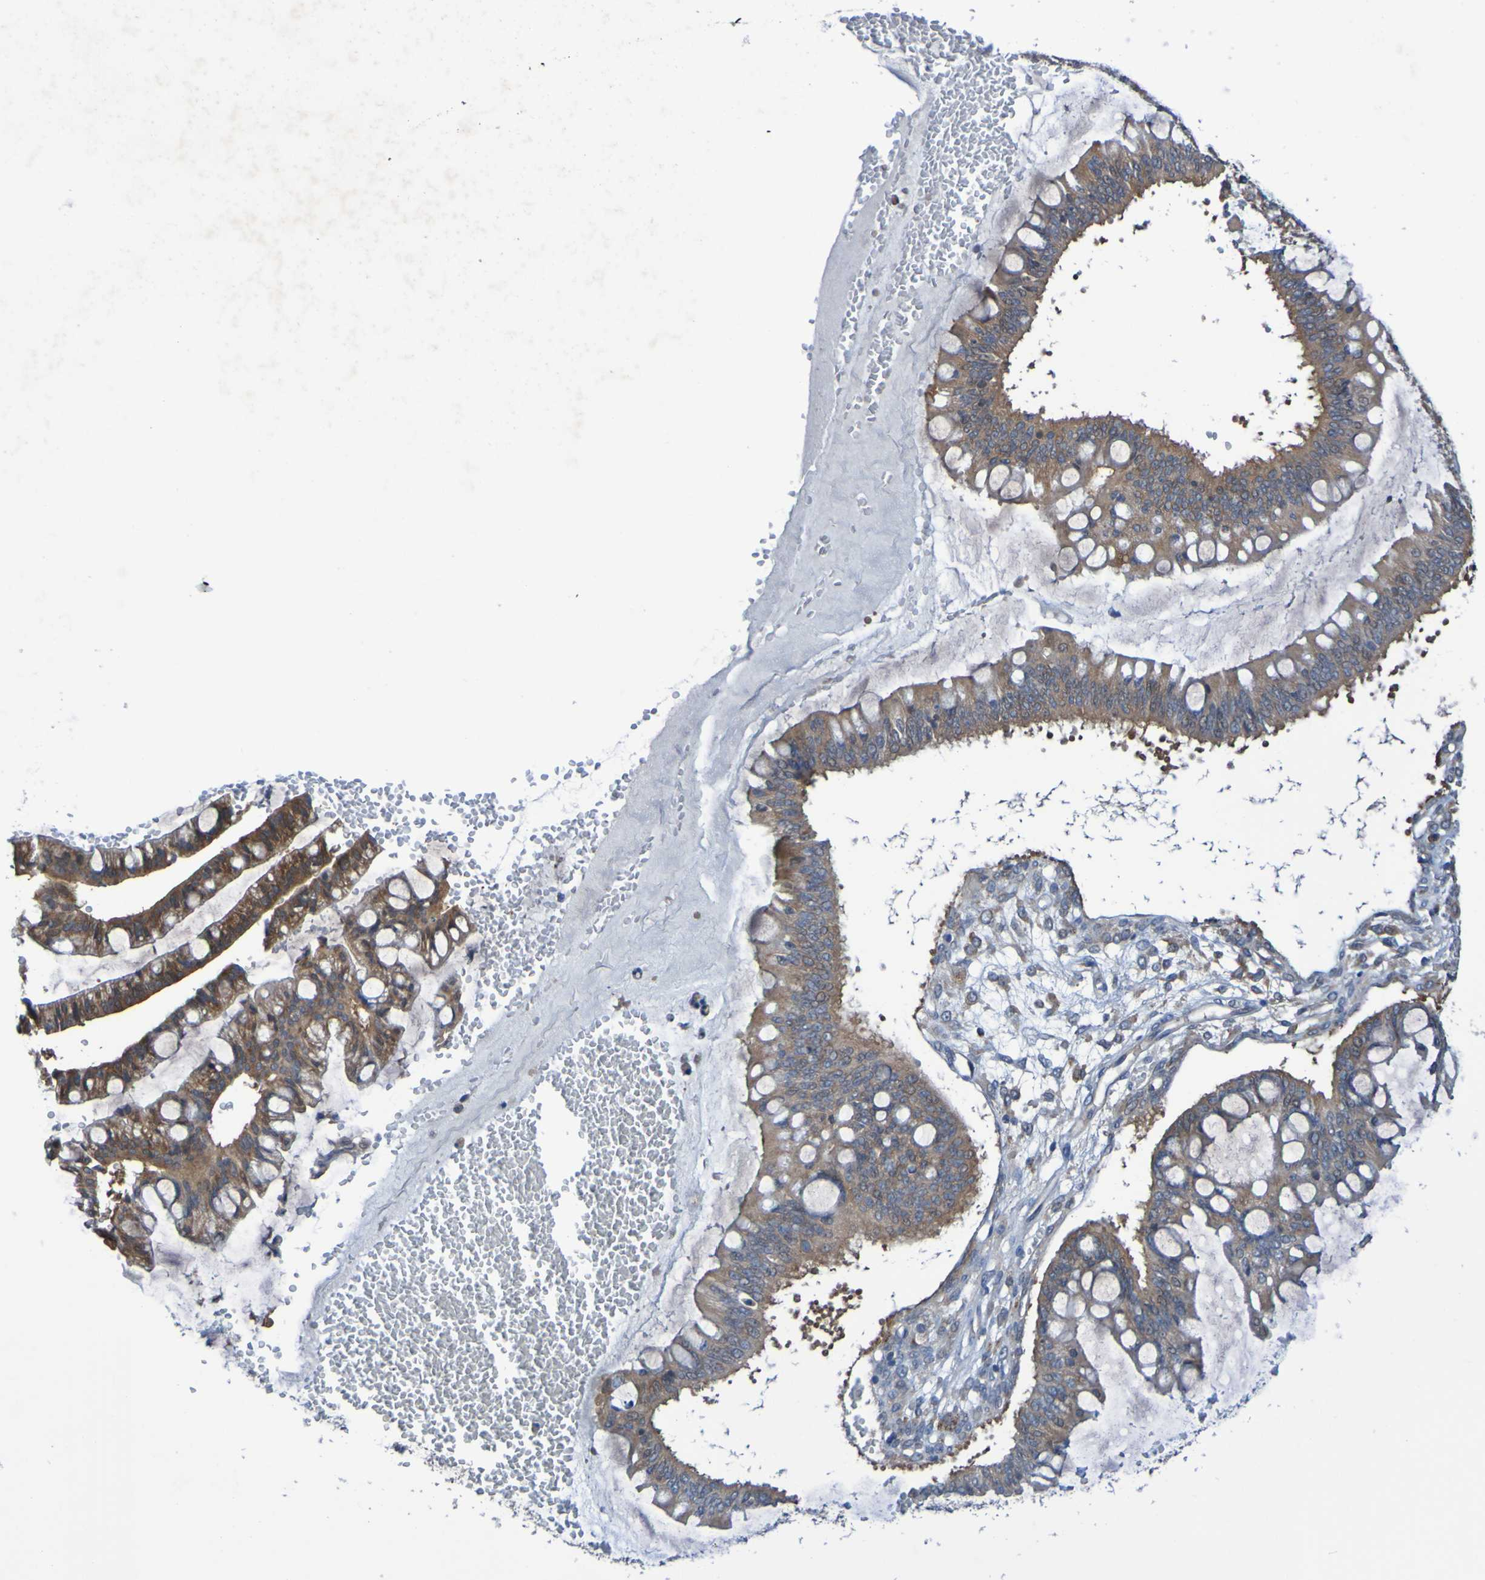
{"staining": {"intensity": "moderate", "quantity": ">75%", "location": "cytoplasmic/membranous"}, "tissue": "ovarian cancer", "cell_type": "Tumor cells", "image_type": "cancer", "snomed": [{"axis": "morphology", "description": "Cystadenocarcinoma, mucinous, NOS"}, {"axis": "topography", "description": "Ovary"}], "caption": "Protein staining of ovarian cancer (mucinous cystadenocarcinoma) tissue shows moderate cytoplasmic/membranous positivity in approximately >75% of tumor cells.", "gene": "SDK1", "patient": {"sex": "female", "age": 73}}